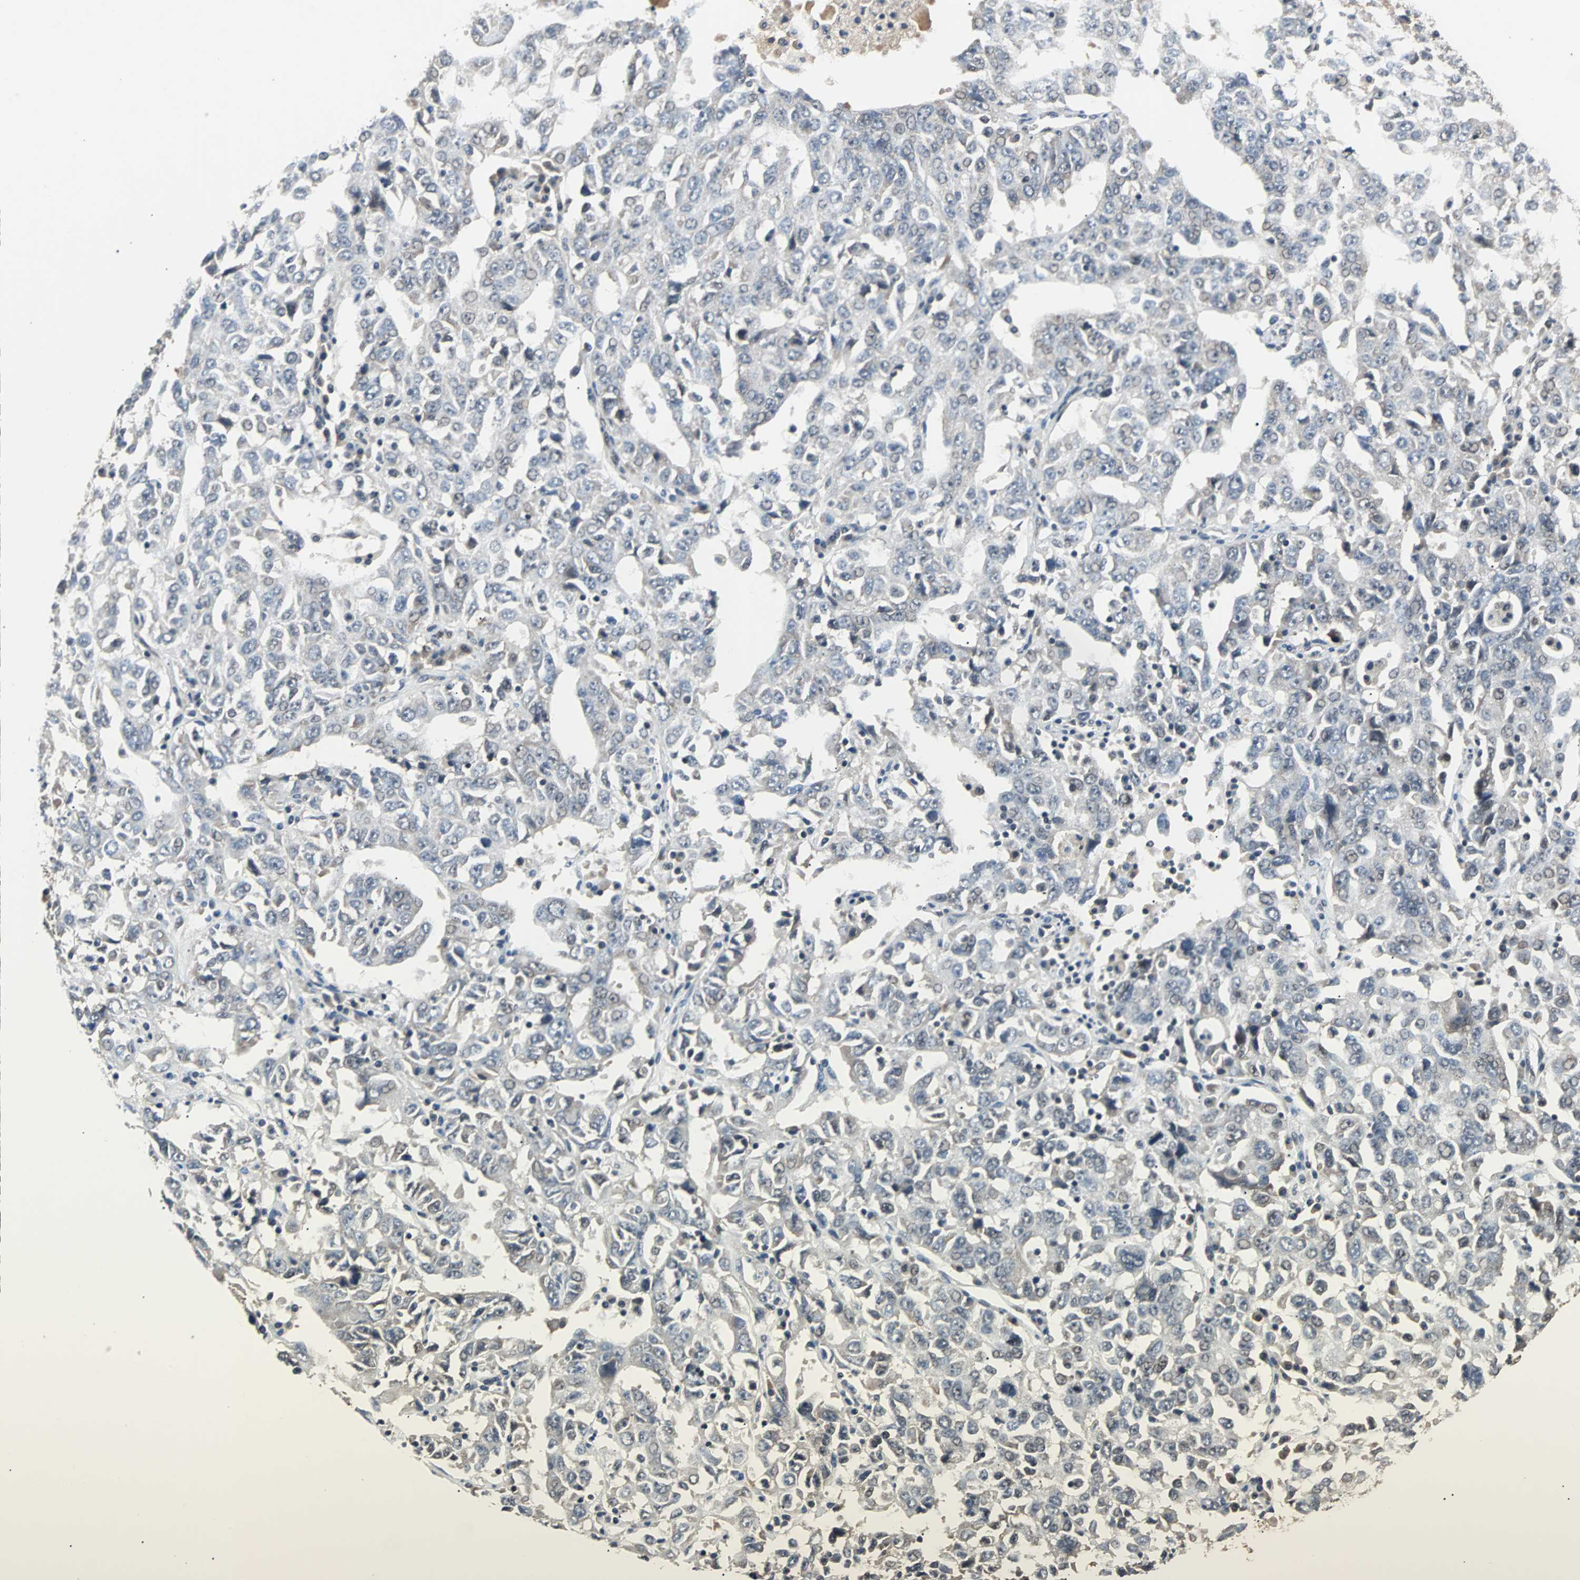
{"staining": {"intensity": "negative", "quantity": "none", "location": "none"}, "tissue": "ovarian cancer", "cell_type": "Tumor cells", "image_type": "cancer", "snomed": [{"axis": "morphology", "description": "Carcinoma, endometroid"}, {"axis": "topography", "description": "Ovary"}], "caption": "An image of ovarian cancer (endometroid carcinoma) stained for a protein displays no brown staining in tumor cells.", "gene": "PHC1", "patient": {"sex": "female", "age": 62}}